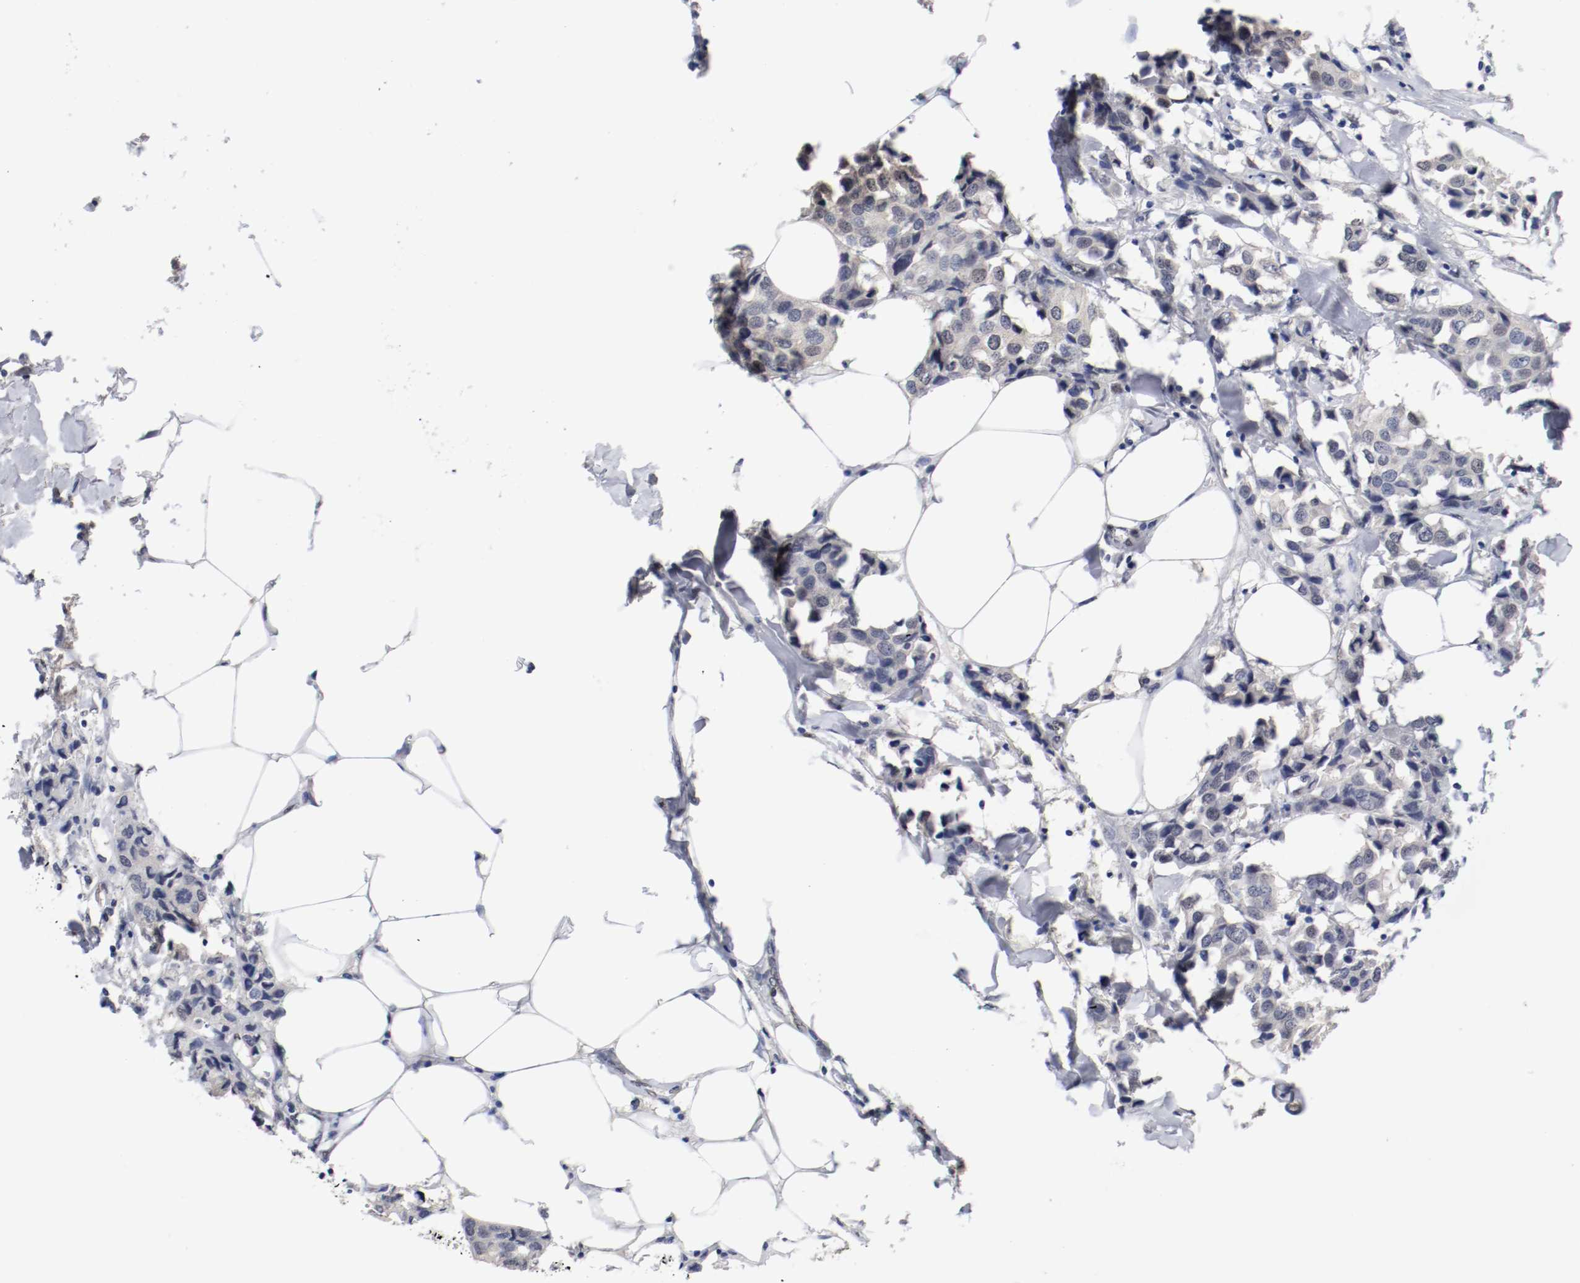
{"staining": {"intensity": "weak", "quantity": "<25%", "location": "cytoplasmic/membranous"}, "tissue": "breast cancer", "cell_type": "Tumor cells", "image_type": "cancer", "snomed": [{"axis": "morphology", "description": "Duct carcinoma"}, {"axis": "topography", "description": "Breast"}], "caption": "Immunohistochemistry (IHC) image of breast cancer stained for a protein (brown), which exhibits no staining in tumor cells.", "gene": "FOSL2", "patient": {"sex": "female", "age": 80}}